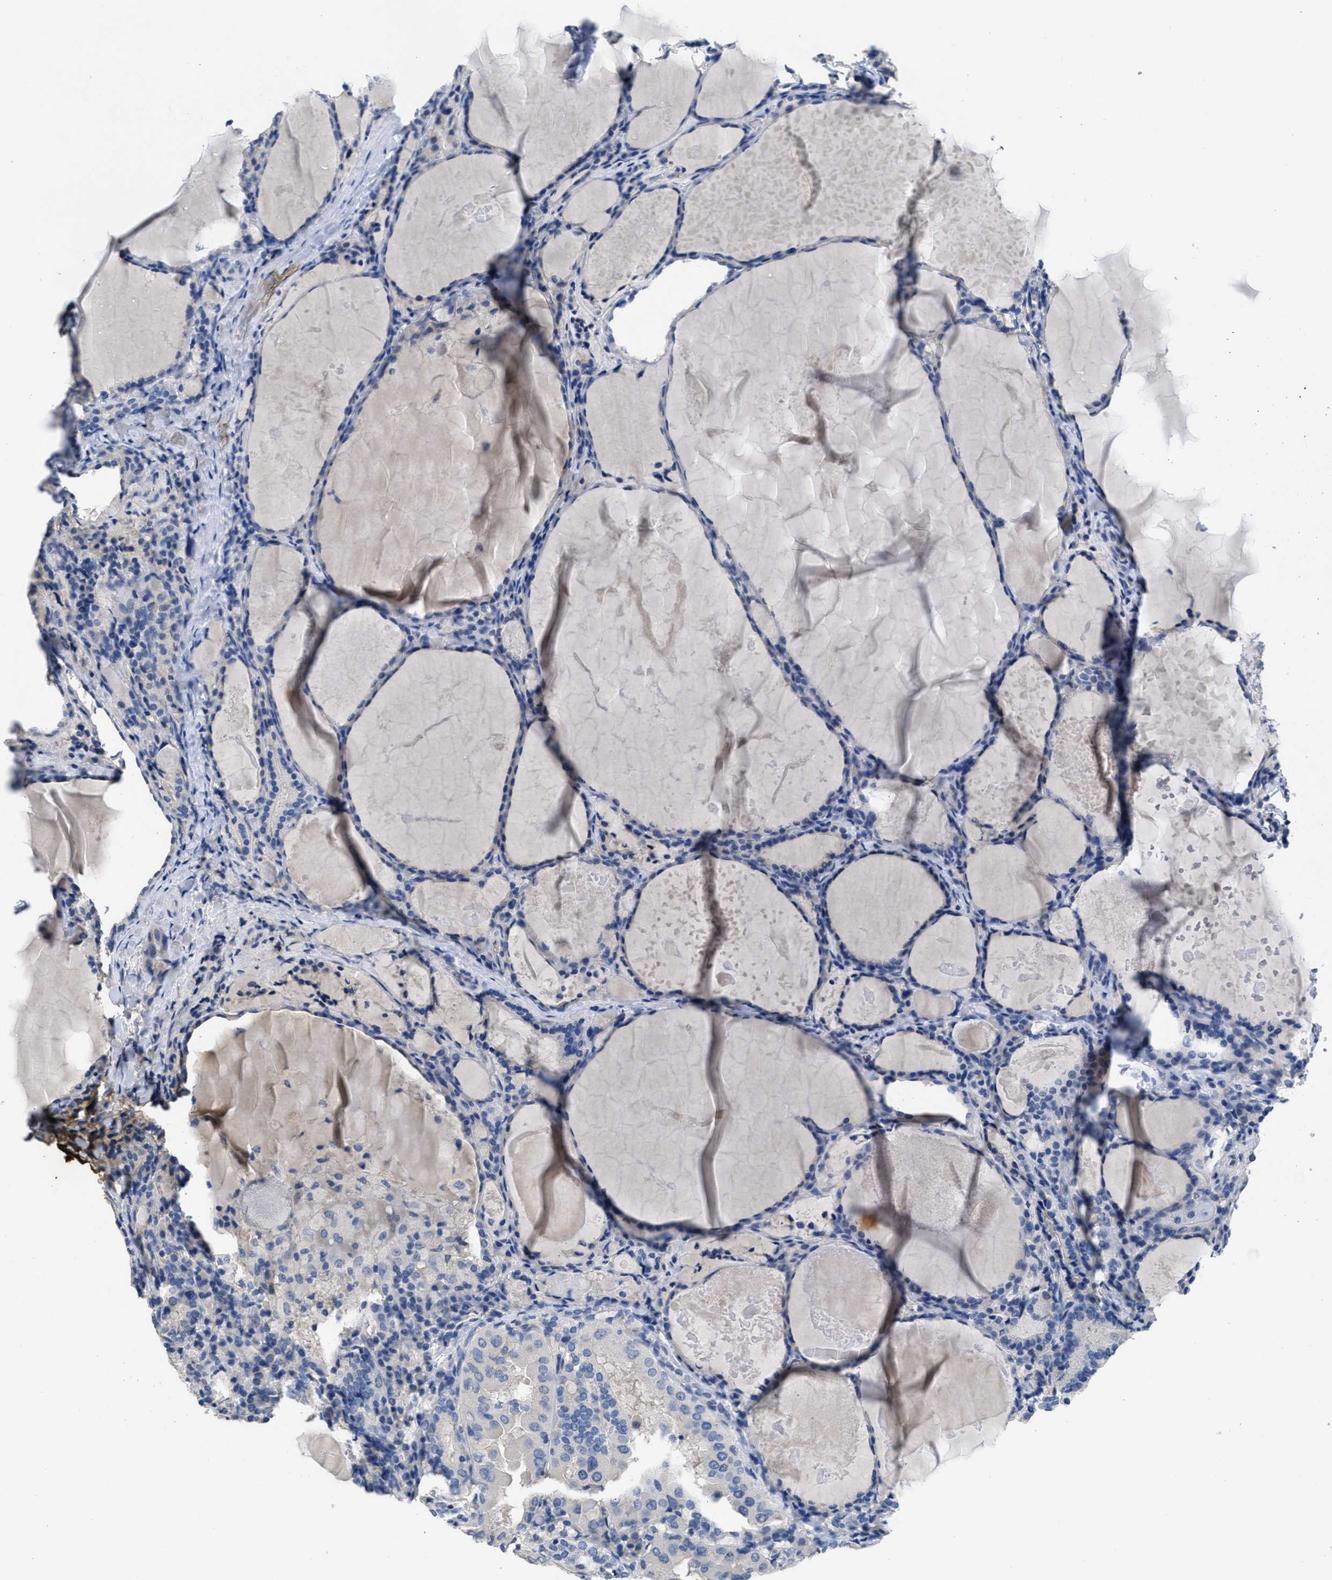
{"staining": {"intensity": "negative", "quantity": "none", "location": "none"}, "tissue": "thyroid cancer", "cell_type": "Tumor cells", "image_type": "cancer", "snomed": [{"axis": "morphology", "description": "Papillary adenocarcinoma, NOS"}, {"axis": "topography", "description": "Thyroid gland"}], "caption": "The IHC image has no significant positivity in tumor cells of thyroid cancer tissue.", "gene": "CA9", "patient": {"sex": "female", "age": 42}}